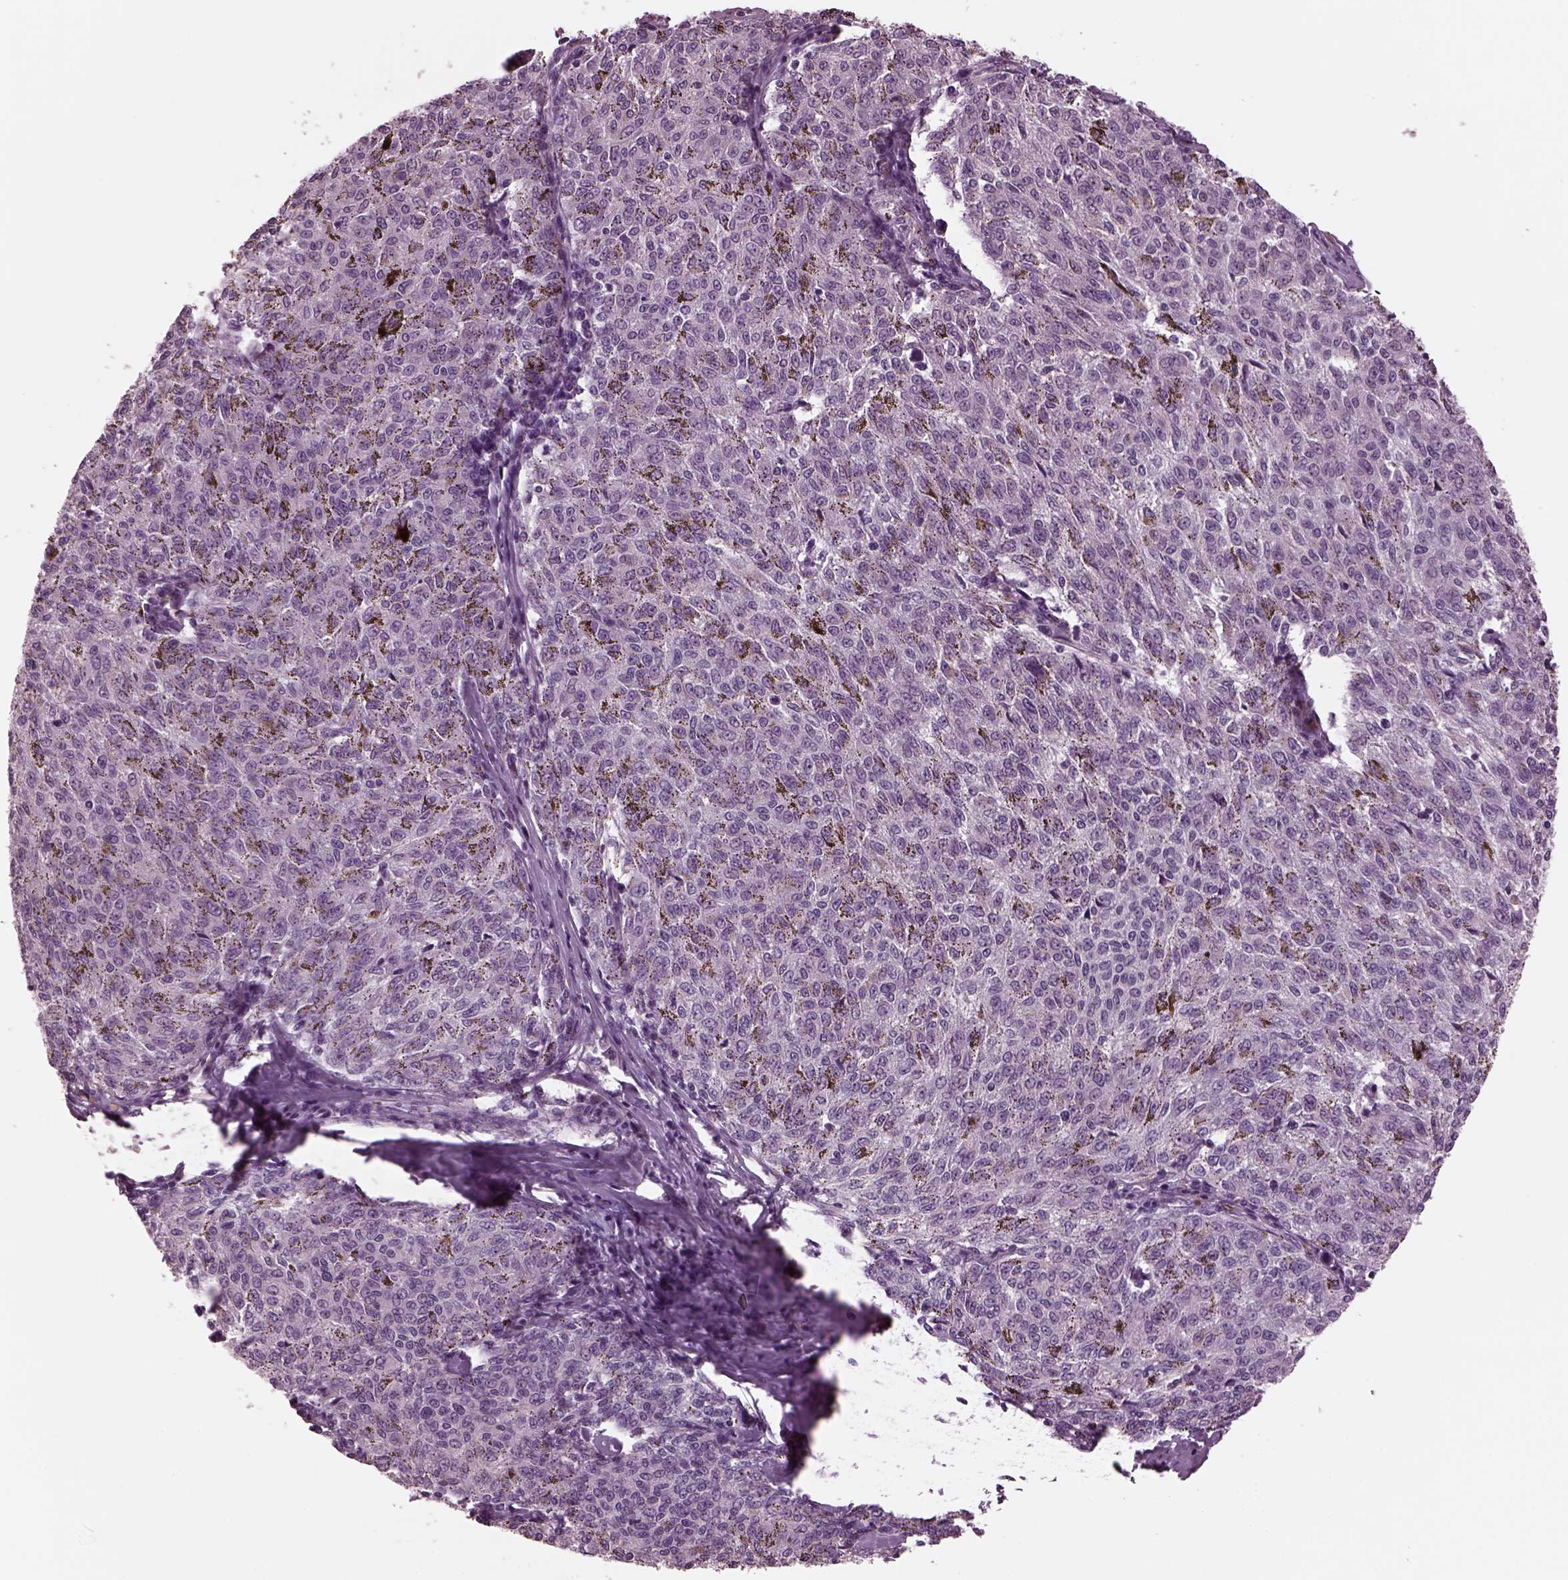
{"staining": {"intensity": "negative", "quantity": "none", "location": "none"}, "tissue": "melanoma", "cell_type": "Tumor cells", "image_type": "cancer", "snomed": [{"axis": "morphology", "description": "Malignant melanoma, NOS"}, {"axis": "topography", "description": "Skin"}], "caption": "An immunohistochemistry (IHC) image of malignant melanoma is shown. There is no staining in tumor cells of malignant melanoma.", "gene": "CLCN4", "patient": {"sex": "female", "age": 72}}